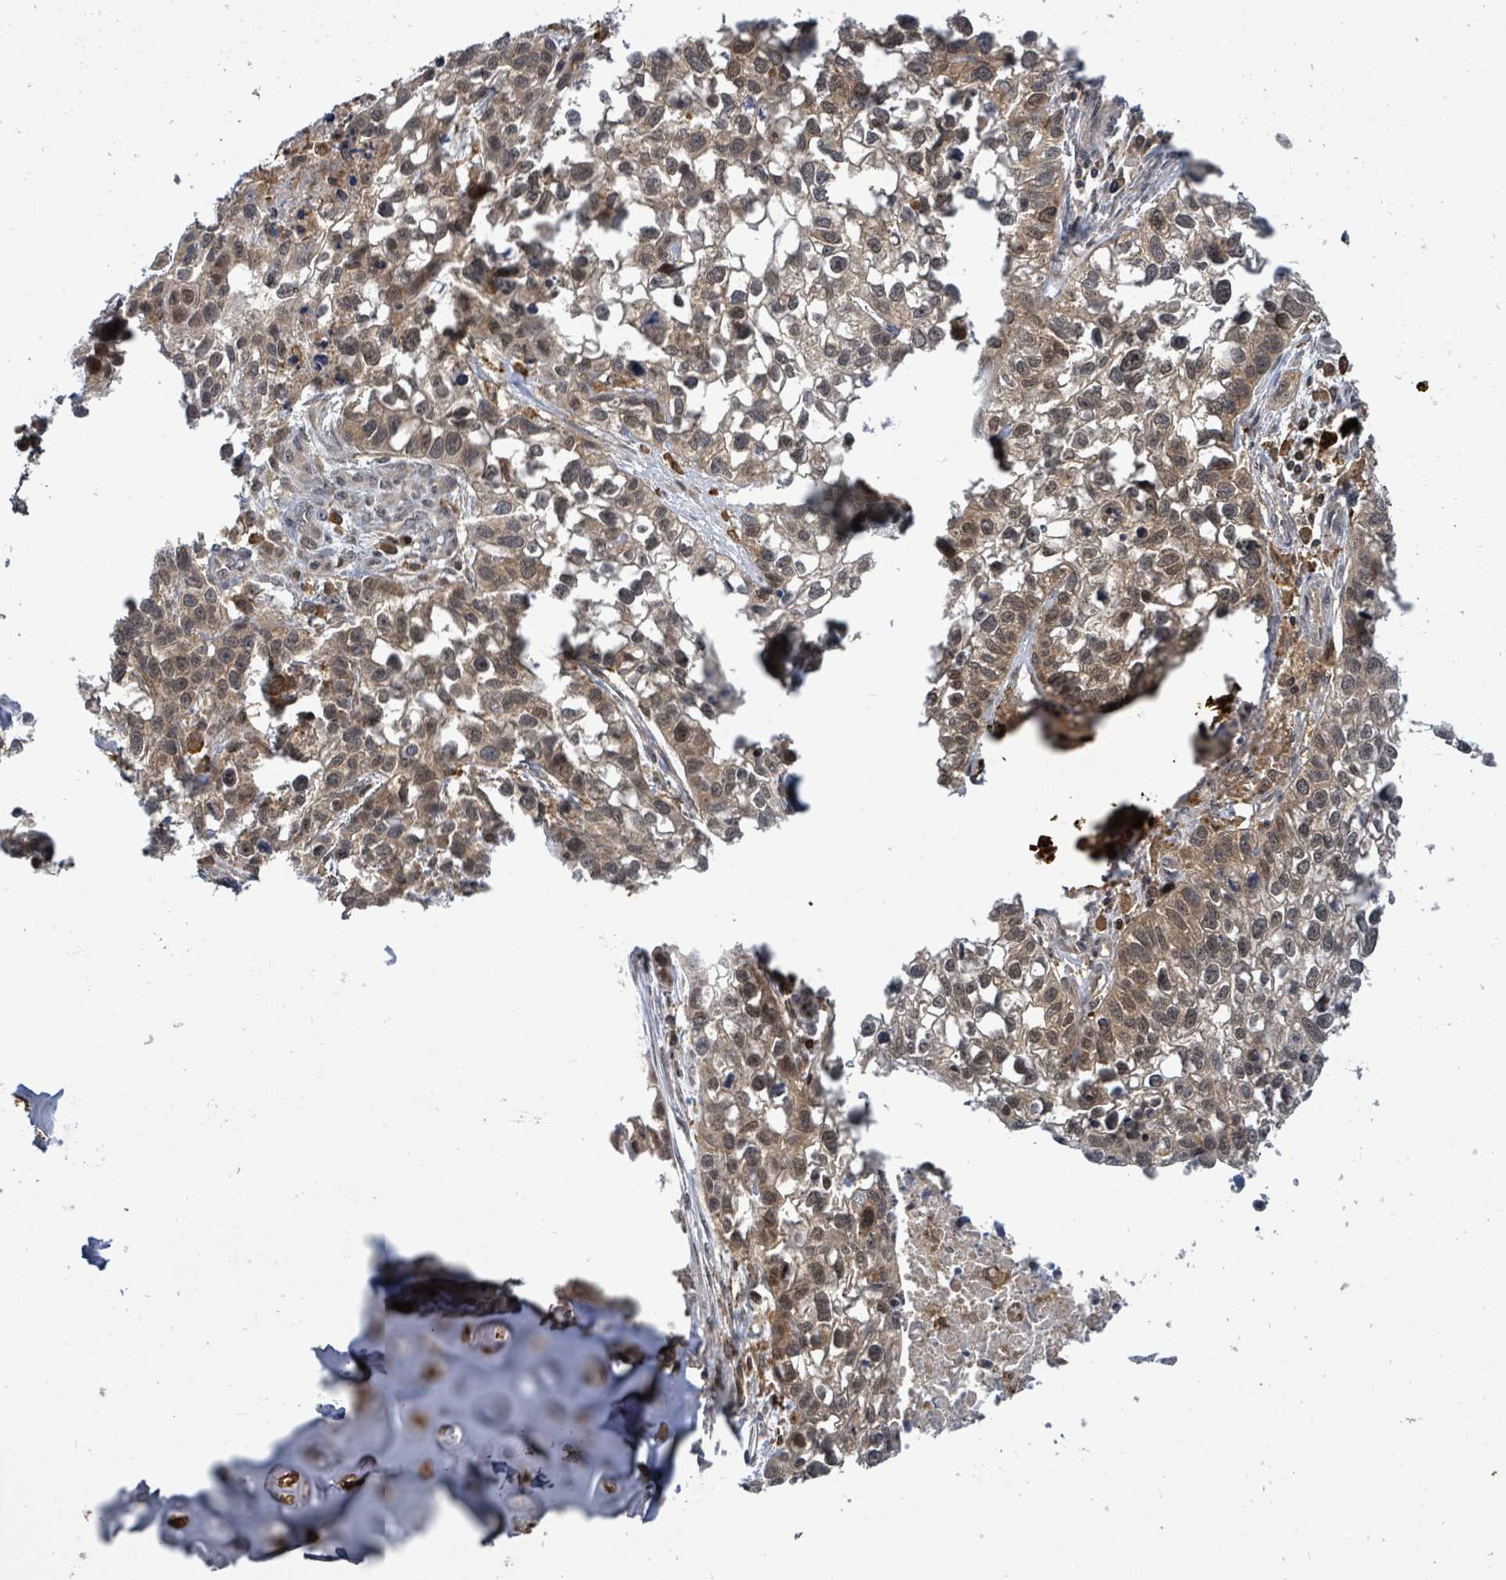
{"staining": {"intensity": "moderate", "quantity": ">75%", "location": "cytoplasmic/membranous,nuclear"}, "tissue": "lung cancer", "cell_type": "Tumor cells", "image_type": "cancer", "snomed": [{"axis": "morphology", "description": "Squamous cell carcinoma, NOS"}, {"axis": "topography", "description": "Lung"}], "caption": "Lung cancer (squamous cell carcinoma) stained with DAB (3,3'-diaminobenzidine) immunohistochemistry (IHC) reveals medium levels of moderate cytoplasmic/membranous and nuclear staining in approximately >75% of tumor cells. The protein of interest is shown in brown color, while the nuclei are stained blue.", "gene": "FBXO6", "patient": {"sex": "male", "age": 74}}